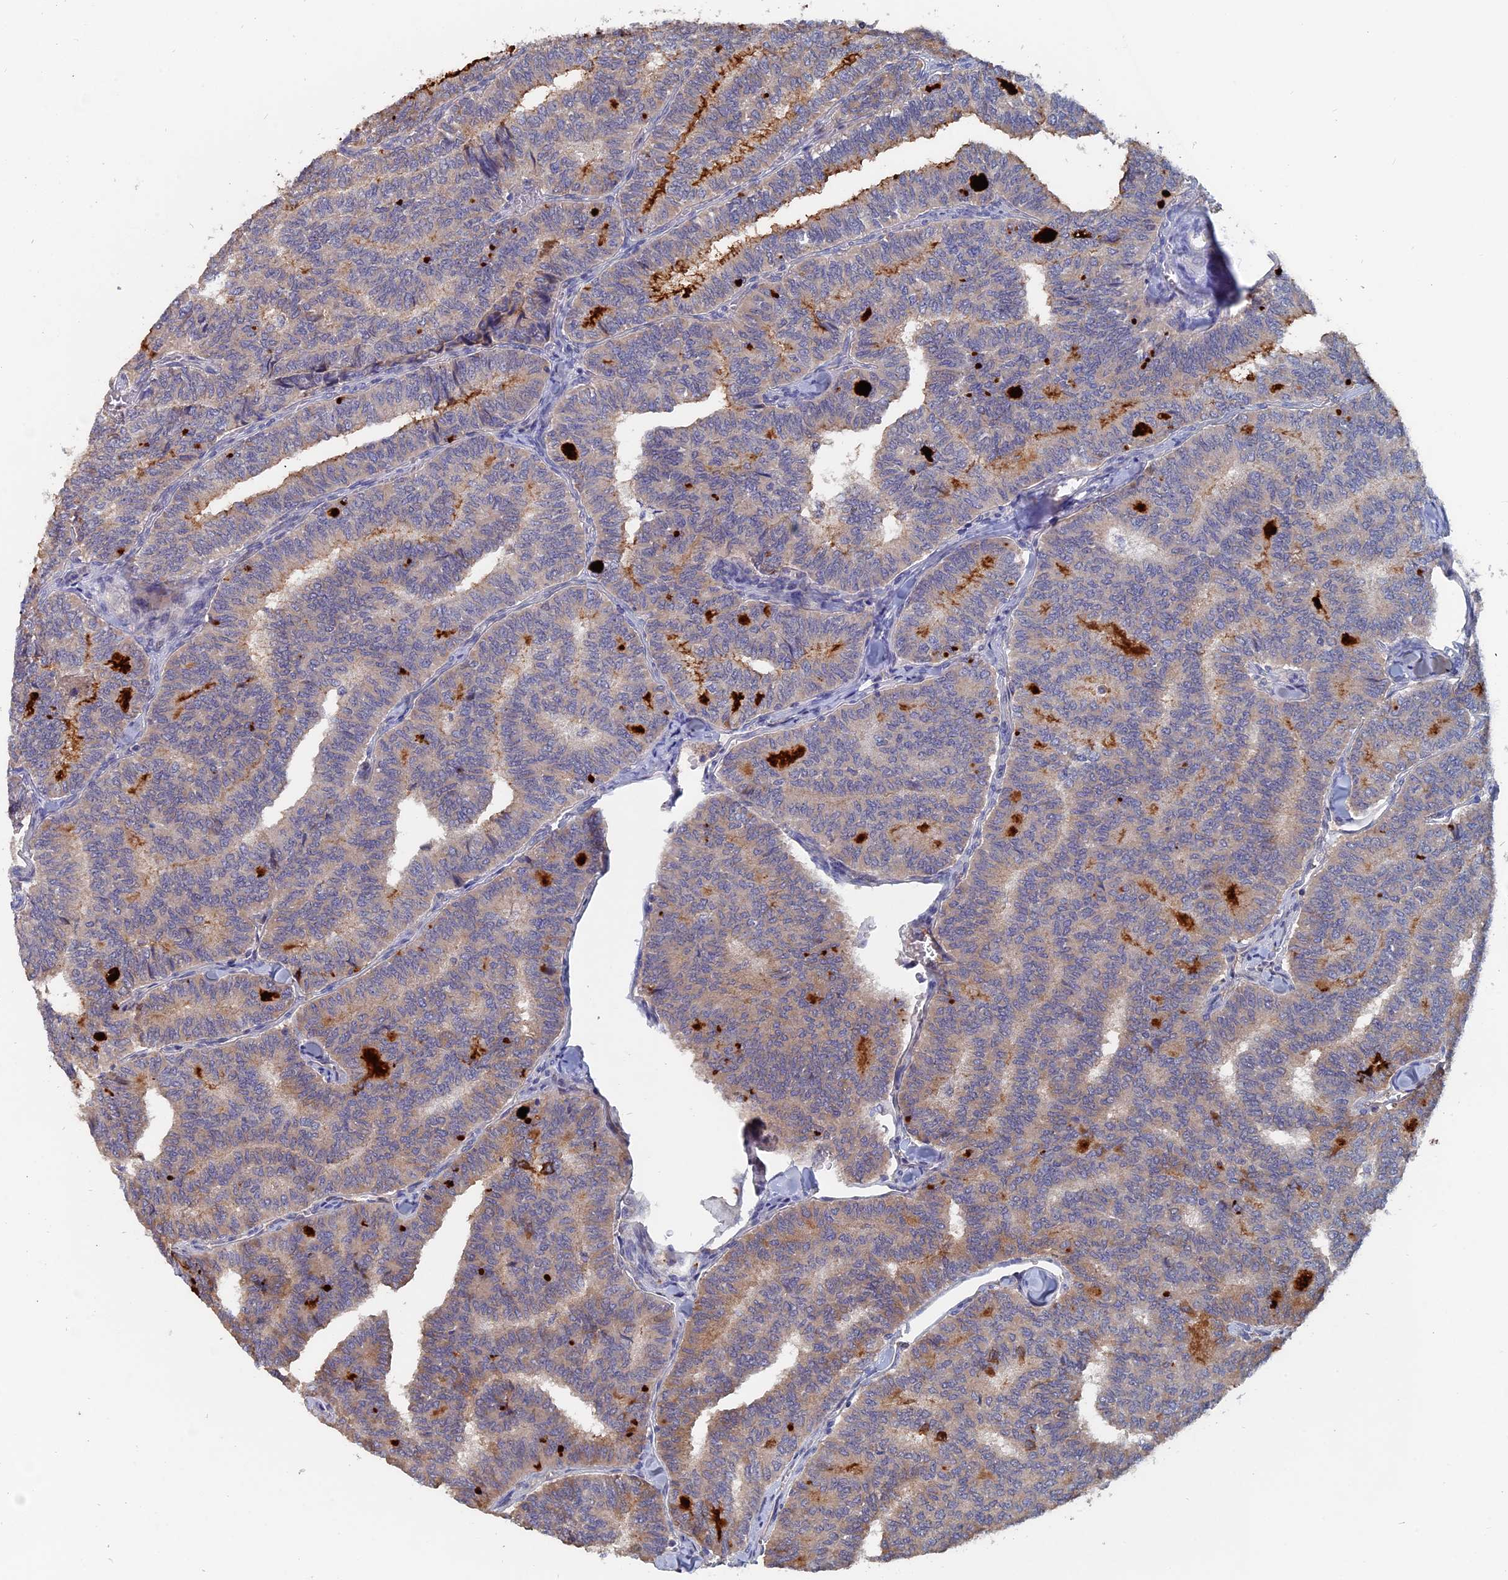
{"staining": {"intensity": "weak", "quantity": "25%-75%", "location": "cytoplasmic/membranous"}, "tissue": "thyroid cancer", "cell_type": "Tumor cells", "image_type": "cancer", "snomed": [{"axis": "morphology", "description": "Papillary adenocarcinoma, NOS"}, {"axis": "topography", "description": "Thyroid gland"}], "caption": "Weak cytoplasmic/membranous protein positivity is identified in about 25%-75% of tumor cells in thyroid cancer.", "gene": "SLC33A1", "patient": {"sex": "female", "age": 35}}